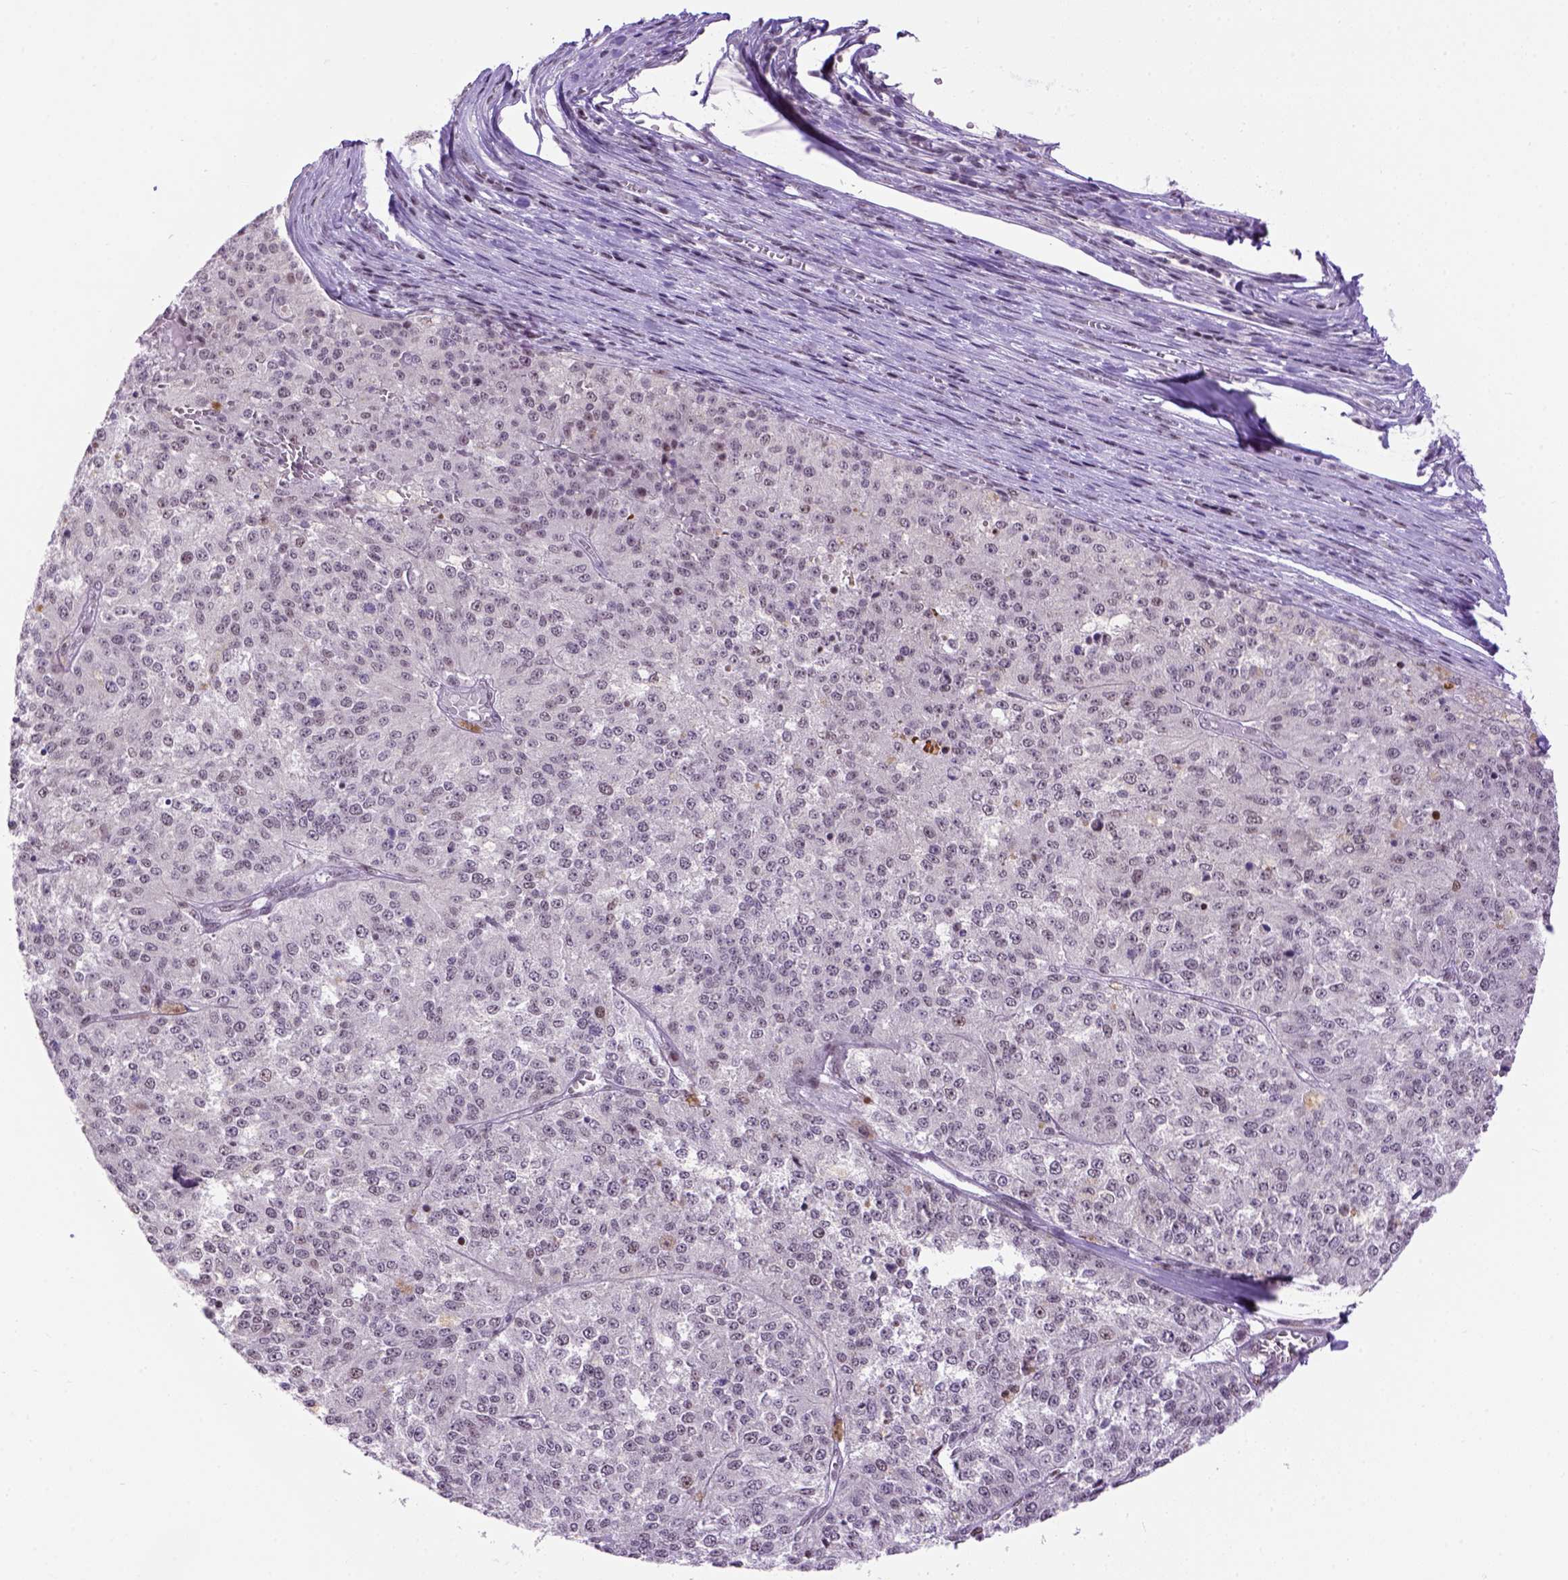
{"staining": {"intensity": "negative", "quantity": "none", "location": "none"}, "tissue": "melanoma", "cell_type": "Tumor cells", "image_type": "cancer", "snomed": [{"axis": "morphology", "description": "Malignant melanoma, Metastatic site"}, {"axis": "topography", "description": "Lymph node"}], "caption": "High magnification brightfield microscopy of malignant melanoma (metastatic site) stained with DAB (3,3'-diaminobenzidine) (brown) and counterstained with hematoxylin (blue): tumor cells show no significant positivity.", "gene": "TBPL1", "patient": {"sex": "female", "age": 64}}